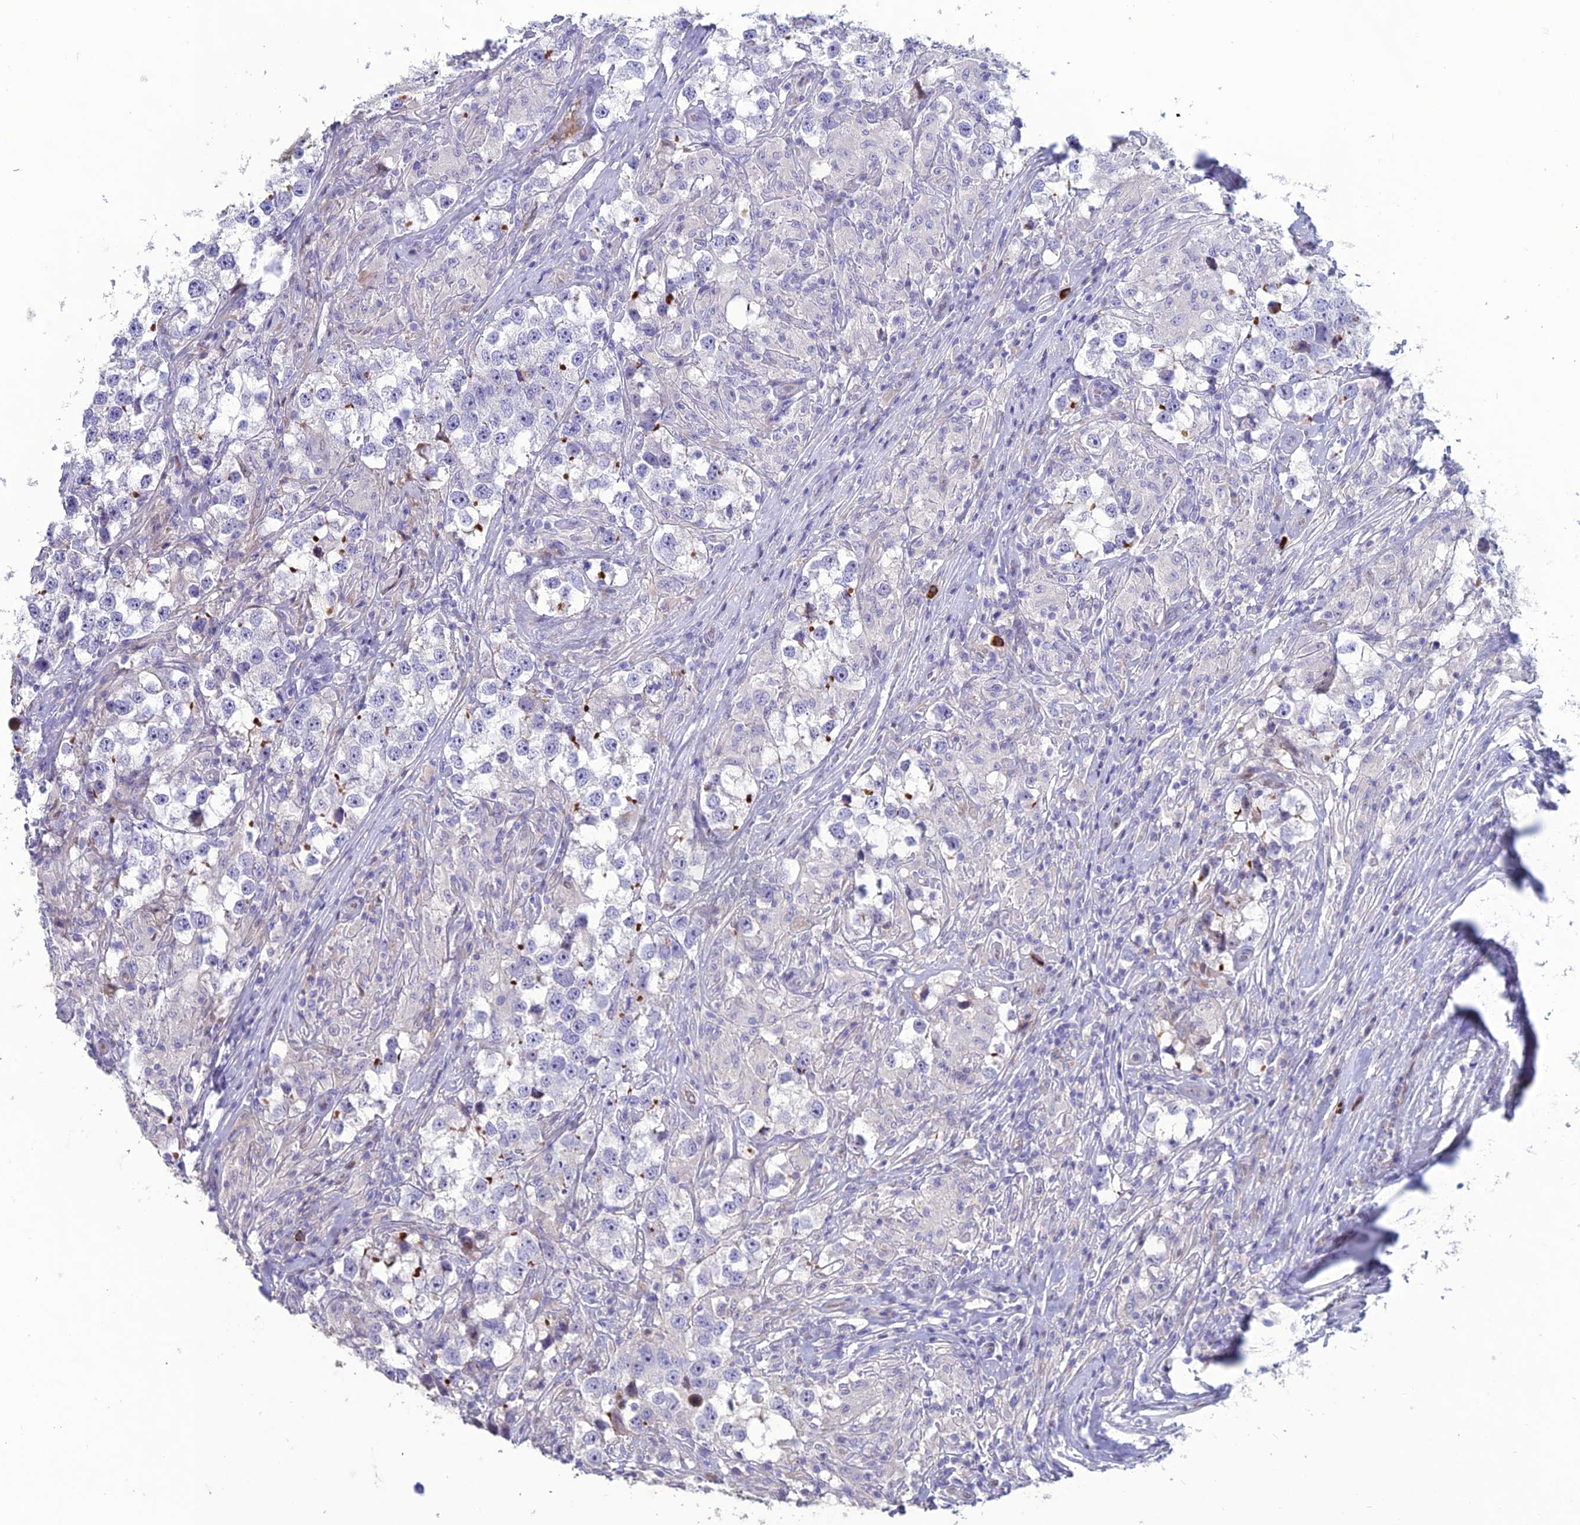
{"staining": {"intensity": "negative", "quantity": "none", "location": "none"}, "tissue": "testis cancer", "cell_type": "Tumor cells", "image_type": "cancer", "snomed": [{"axis": "morphology", "description": "Seminoma, NOS"}, {"axis": "topography", "description": "Testis"}], "caption": "IHC of human testis cancer (seminoma) displays no positivity in tumor cells.", "gene": "OR56B1", "patient": {"sex": "male", "age": 46}}